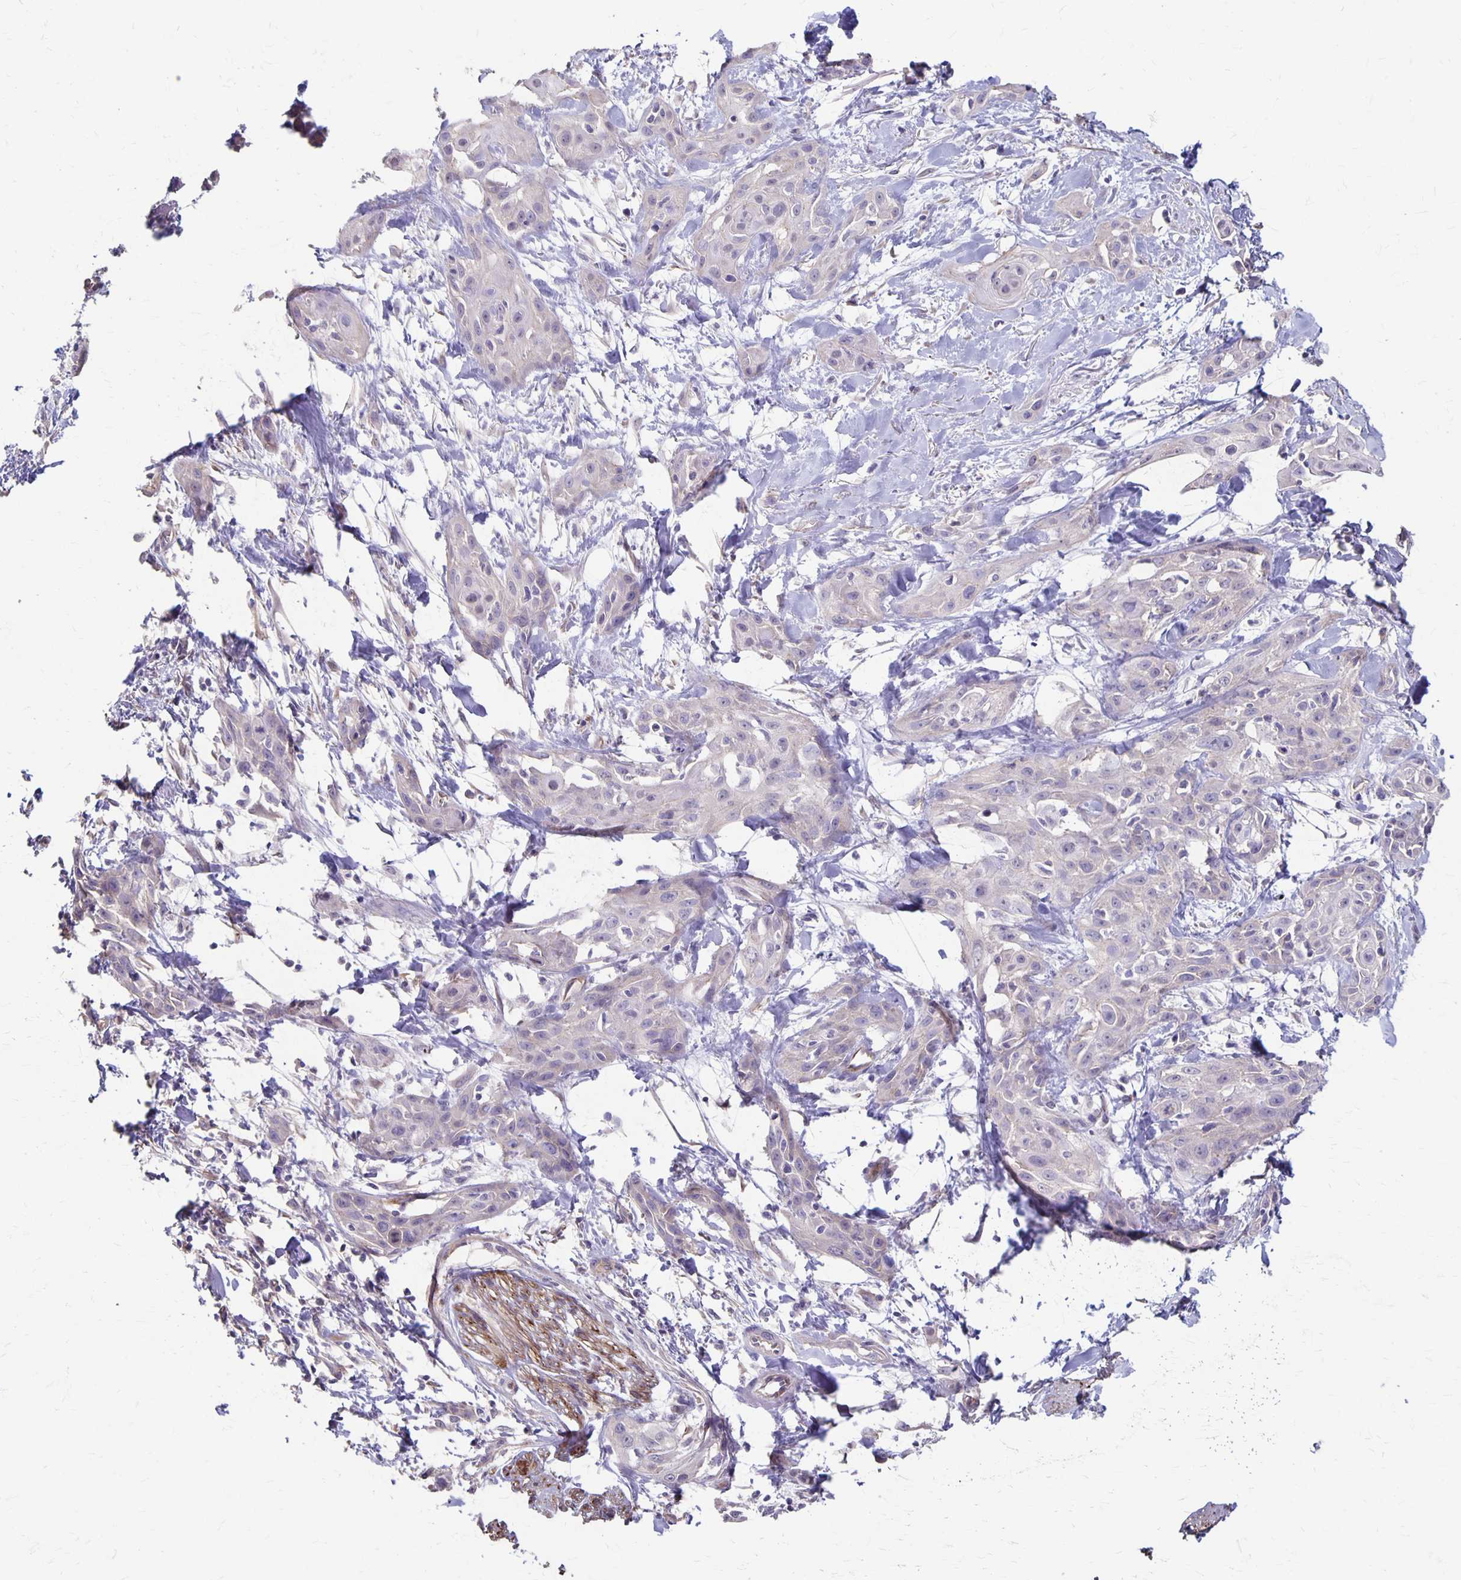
{"staining": {"intensity": "negative", "quantity": "none", "location": "none"}, "tissue": "skin cancer", "cell_type": "Tumor cells", "image_type": "cancer", "snomed": [{"axis": "morphology", "description": "Squamous cell carcinoma, NOS"}, {"axis": "topography", "description": "Skin"}, {"axis": "topography", "description": "Anal"}], "caption": "This is an immunohistochemistry (IHC) histopathology image of human skin cancer. There is no expression in tumor cells.", "gene": "PPP1R3E", "patient": {"sex": "male", "age": 64}}